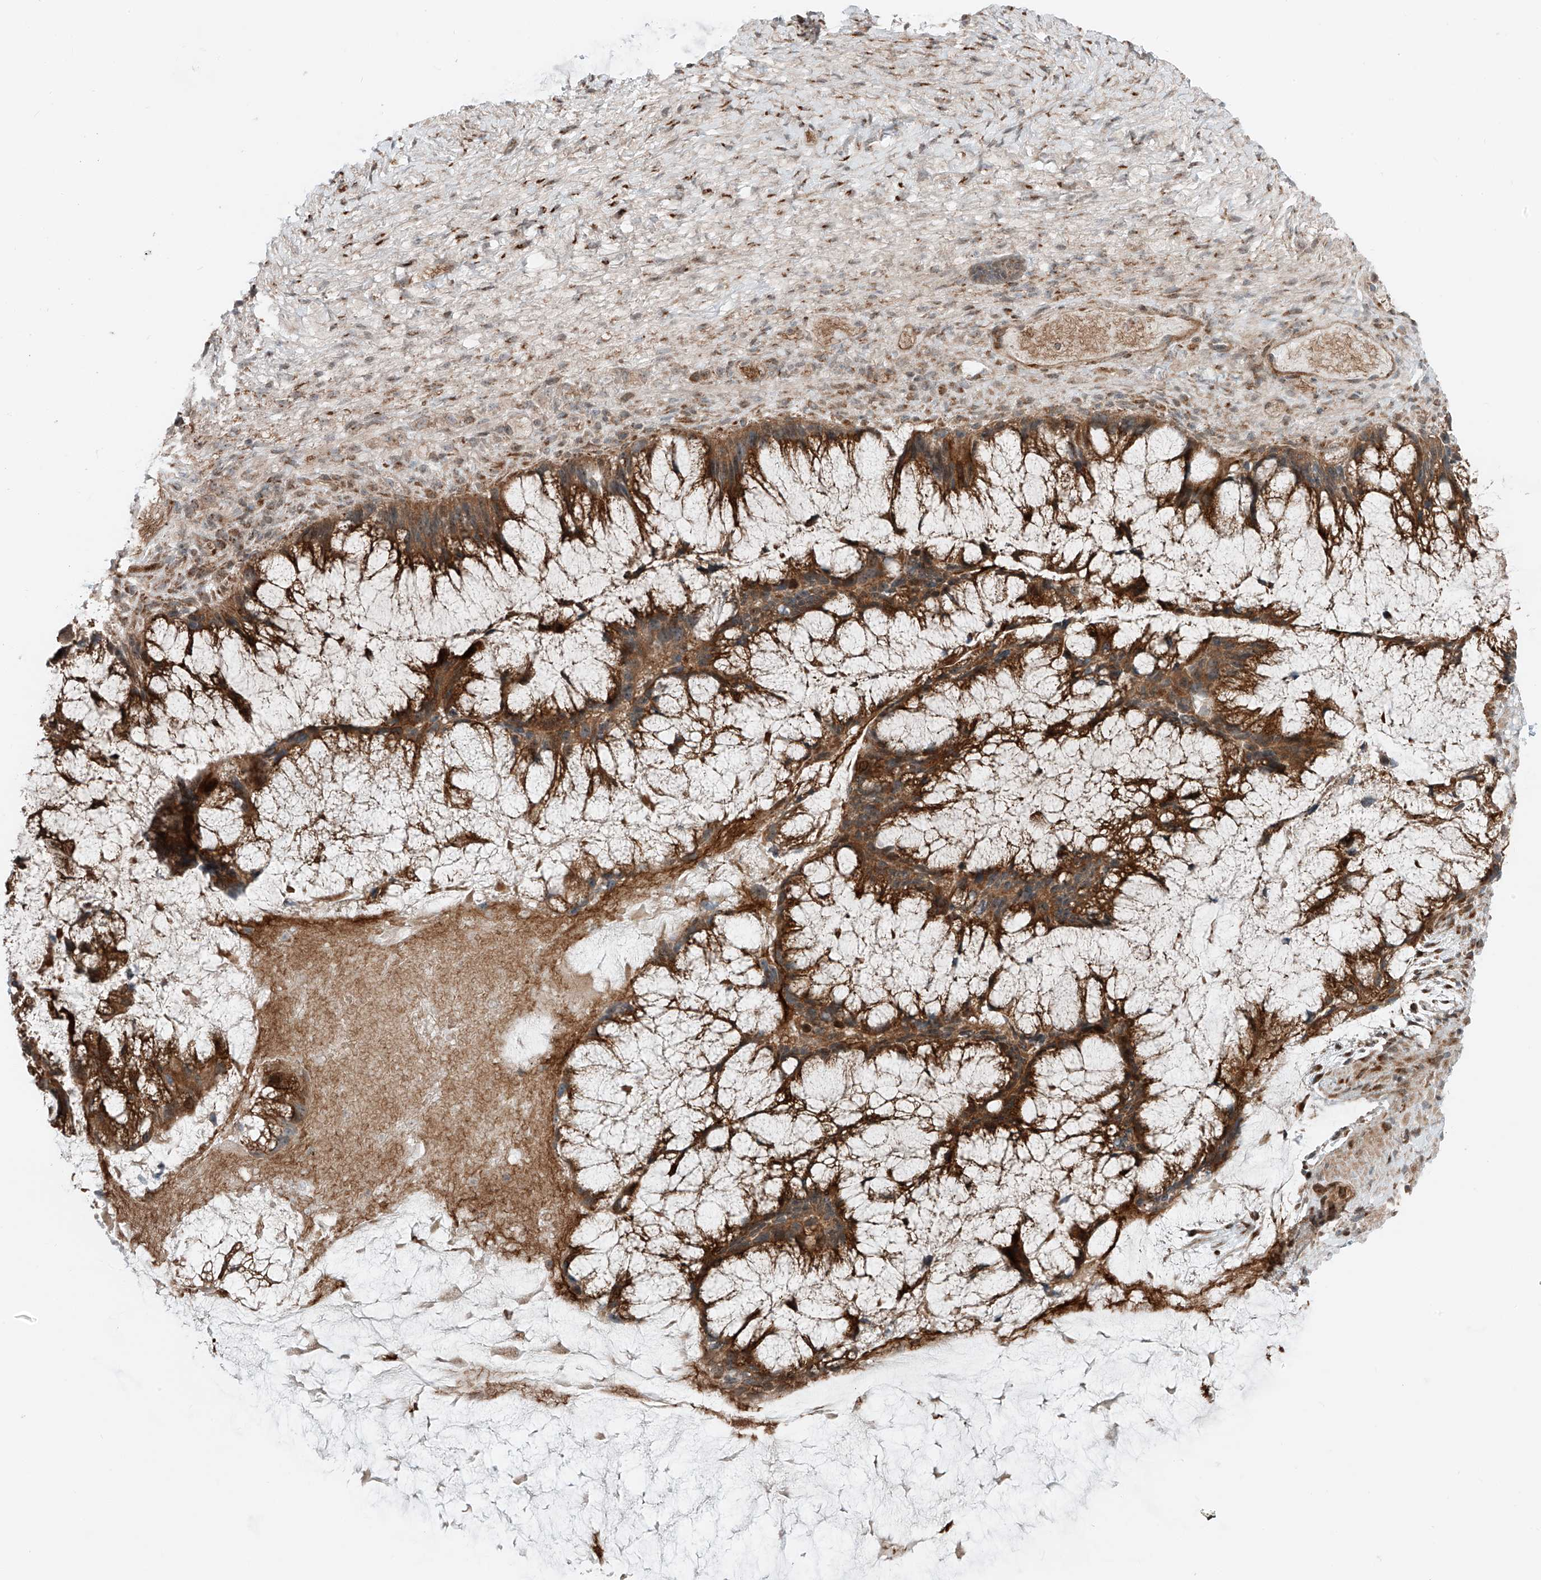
{"staining": {"intensity": "strong", "quantity": ">75%", "location": "cytoplasmic/membranous"}, "tissue": "ovarian cancer", "cell_type": "Tumor cells", "image_type": "cancer", "snomed": [{"axis": "morphology", "description": "Cystadenocarcinoma, mucinous, NOS"}, {"axis": "topography", "description": "Ovary"}], "caption": "This photomicrograph exhibits mucinous cystadenocarcinoma (ovarian) stained with immunohistochemistry to label a protein in brown. The cytoplasmic/membranous of tumor cells show strong positivity for the protein. Nuclei are counter-stained blue.", "gene": "USP48", "patient": {"sex": "female", "age": 37}}